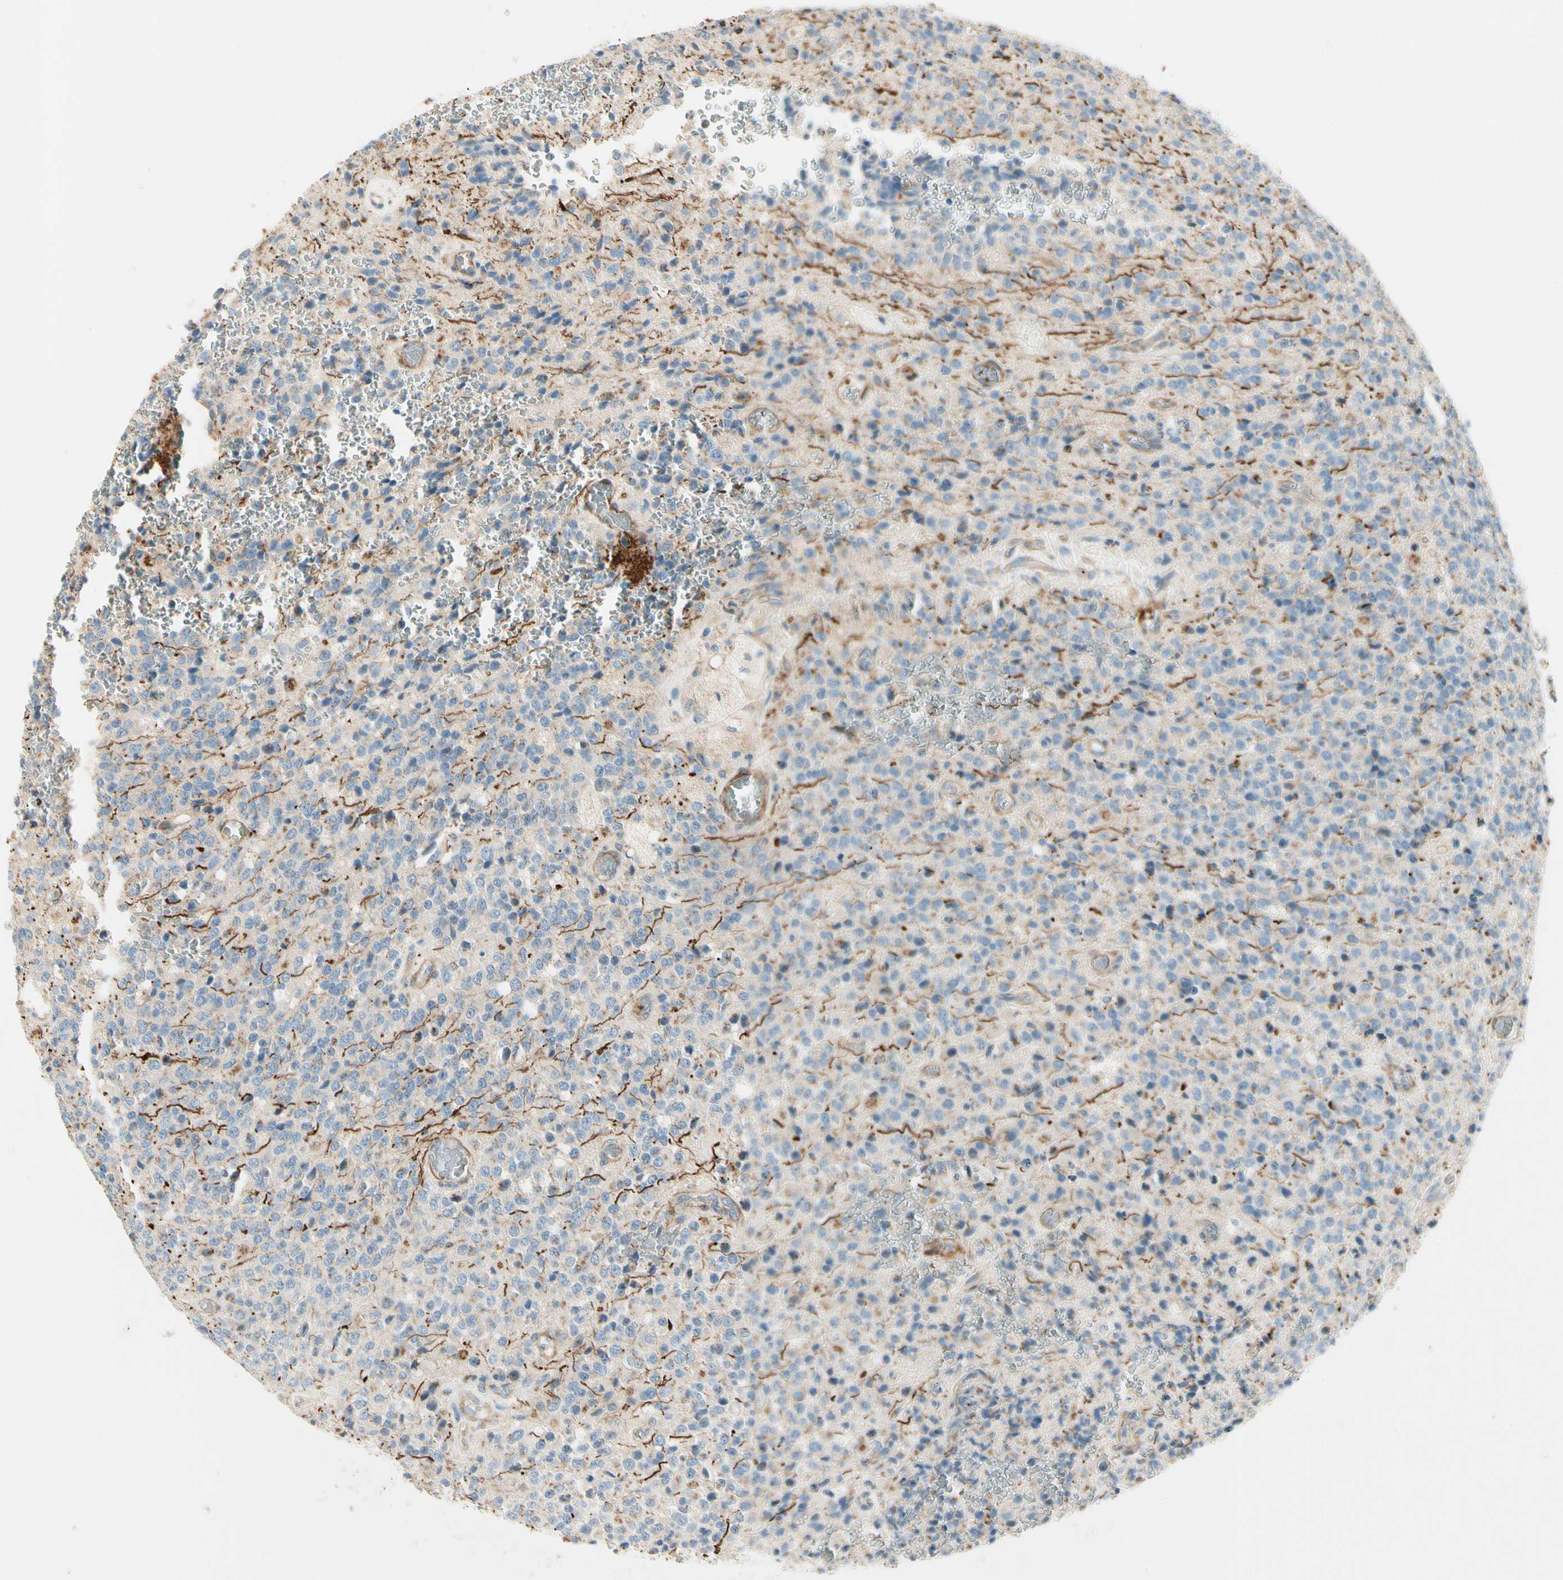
{"staining": {"intensity": "negative", "quantity": "none", "location": "none"}, "tissue": "glioma", "cell_type": "Tumor cells", "image_type": "cancer", "snomed": [{"axis": "morphology", "description": "Glioma, malignant, High grade"}, {"axis": "topography", "description": "pancreas cauda"}], "caption": "Immunohistochemical staining of human glioma shows no significant staining in tumor cells. Brightfield microscopy of immunohistochemistry stained with DAB (brown) and hematoxylin (blue), captured at high magnification.", "gene": "ABCA3", "patient": {"sex": "male", "age": 60}}